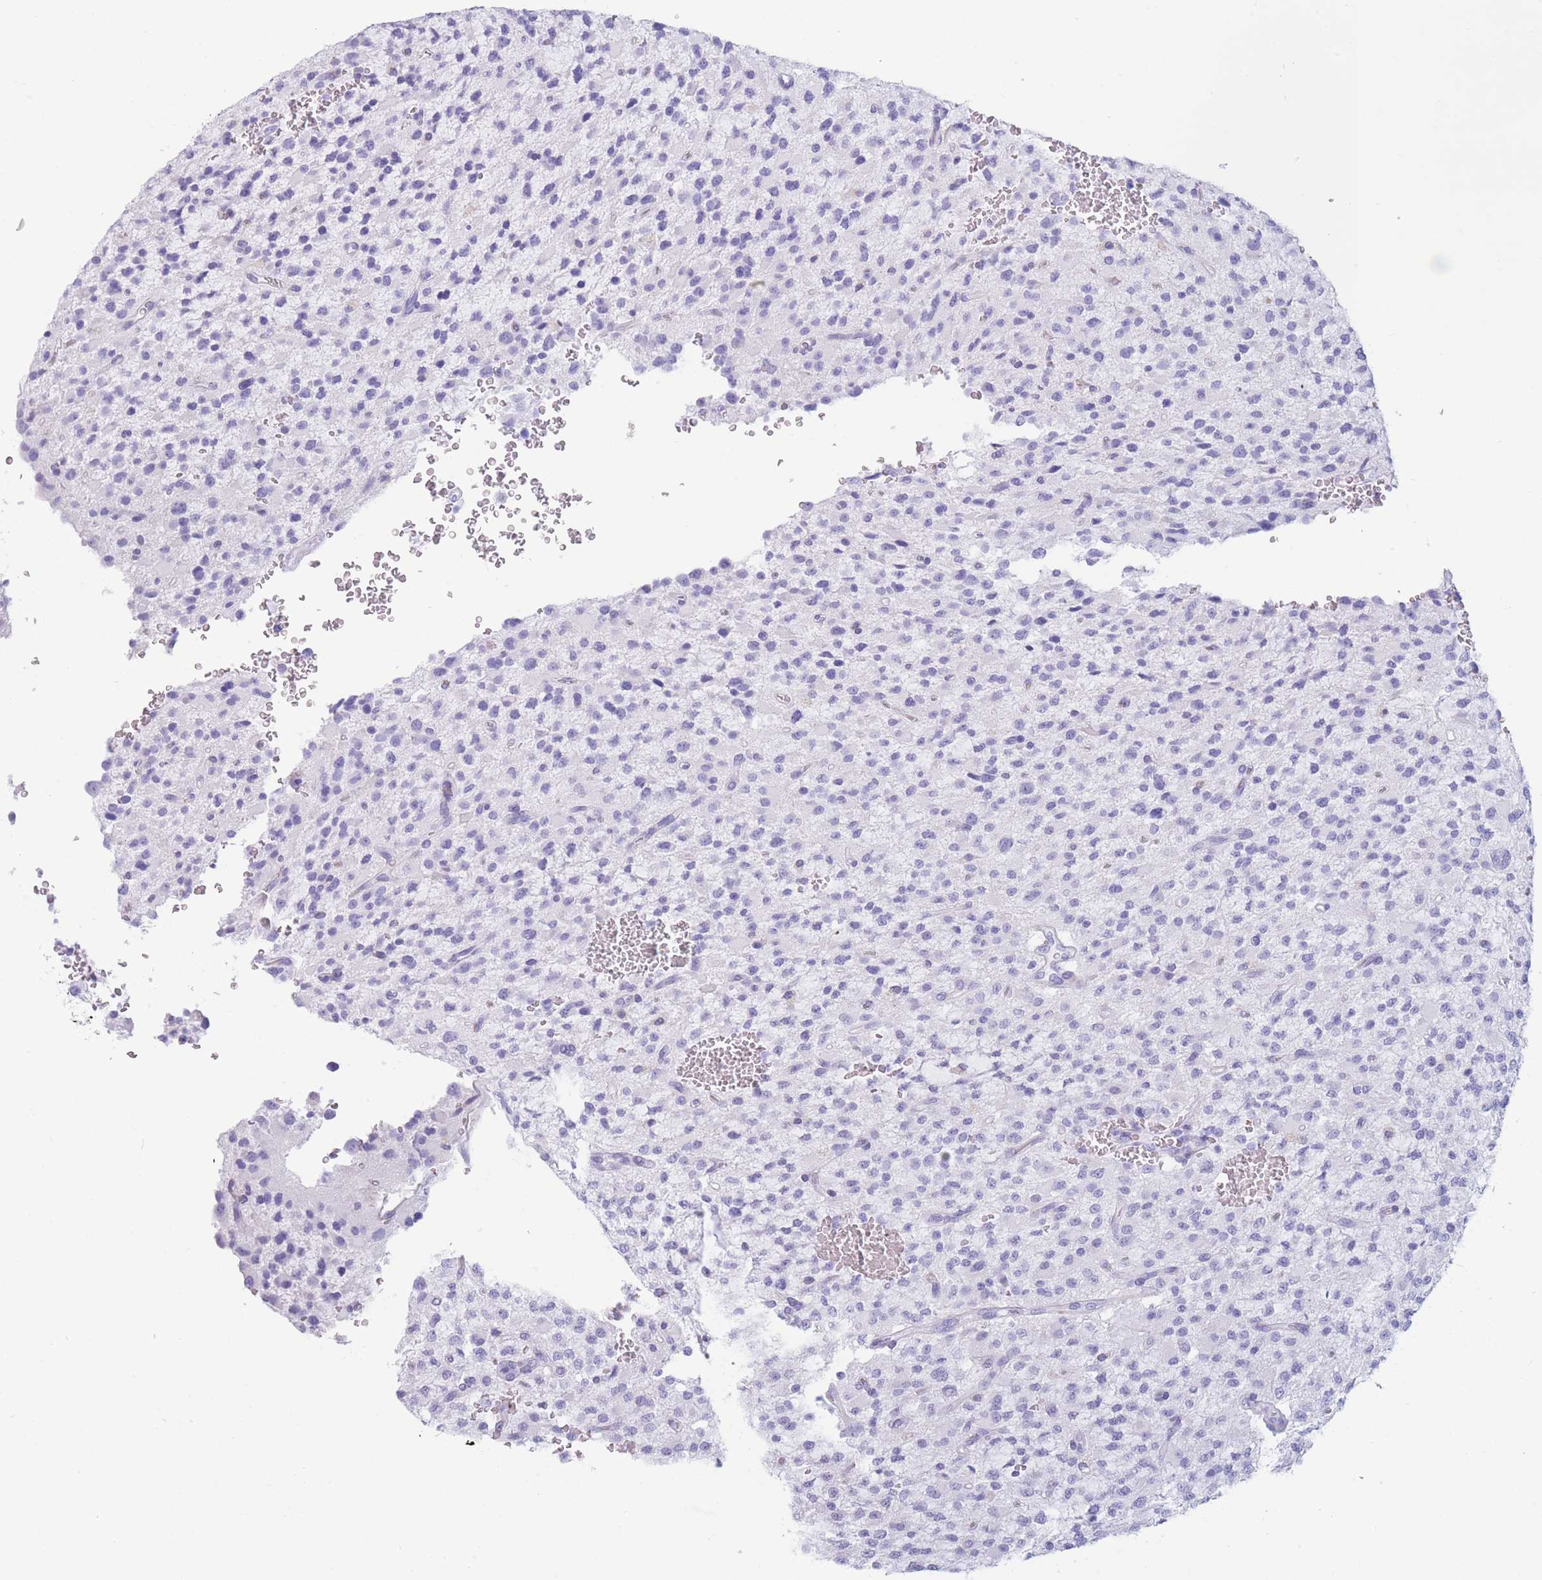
{"staining": {"intensity": "negative", "quantity": "none", "location": "none"}, "tissue": "glioma", "cell_type": "Tumor cells", "image_type": "cancer", "snomed": [{"axis": "morphology", "description": "Glioma, malignant, High grade"}, {"axis": "topography", "description": "Brain"}], "caption": "A photomicrograph of malignant glioma (high-grade) stained for a protein displays no brown staining in tumor cells.", "gene": "COL27A1", "patient": {"sex": "male", "age": 34}}